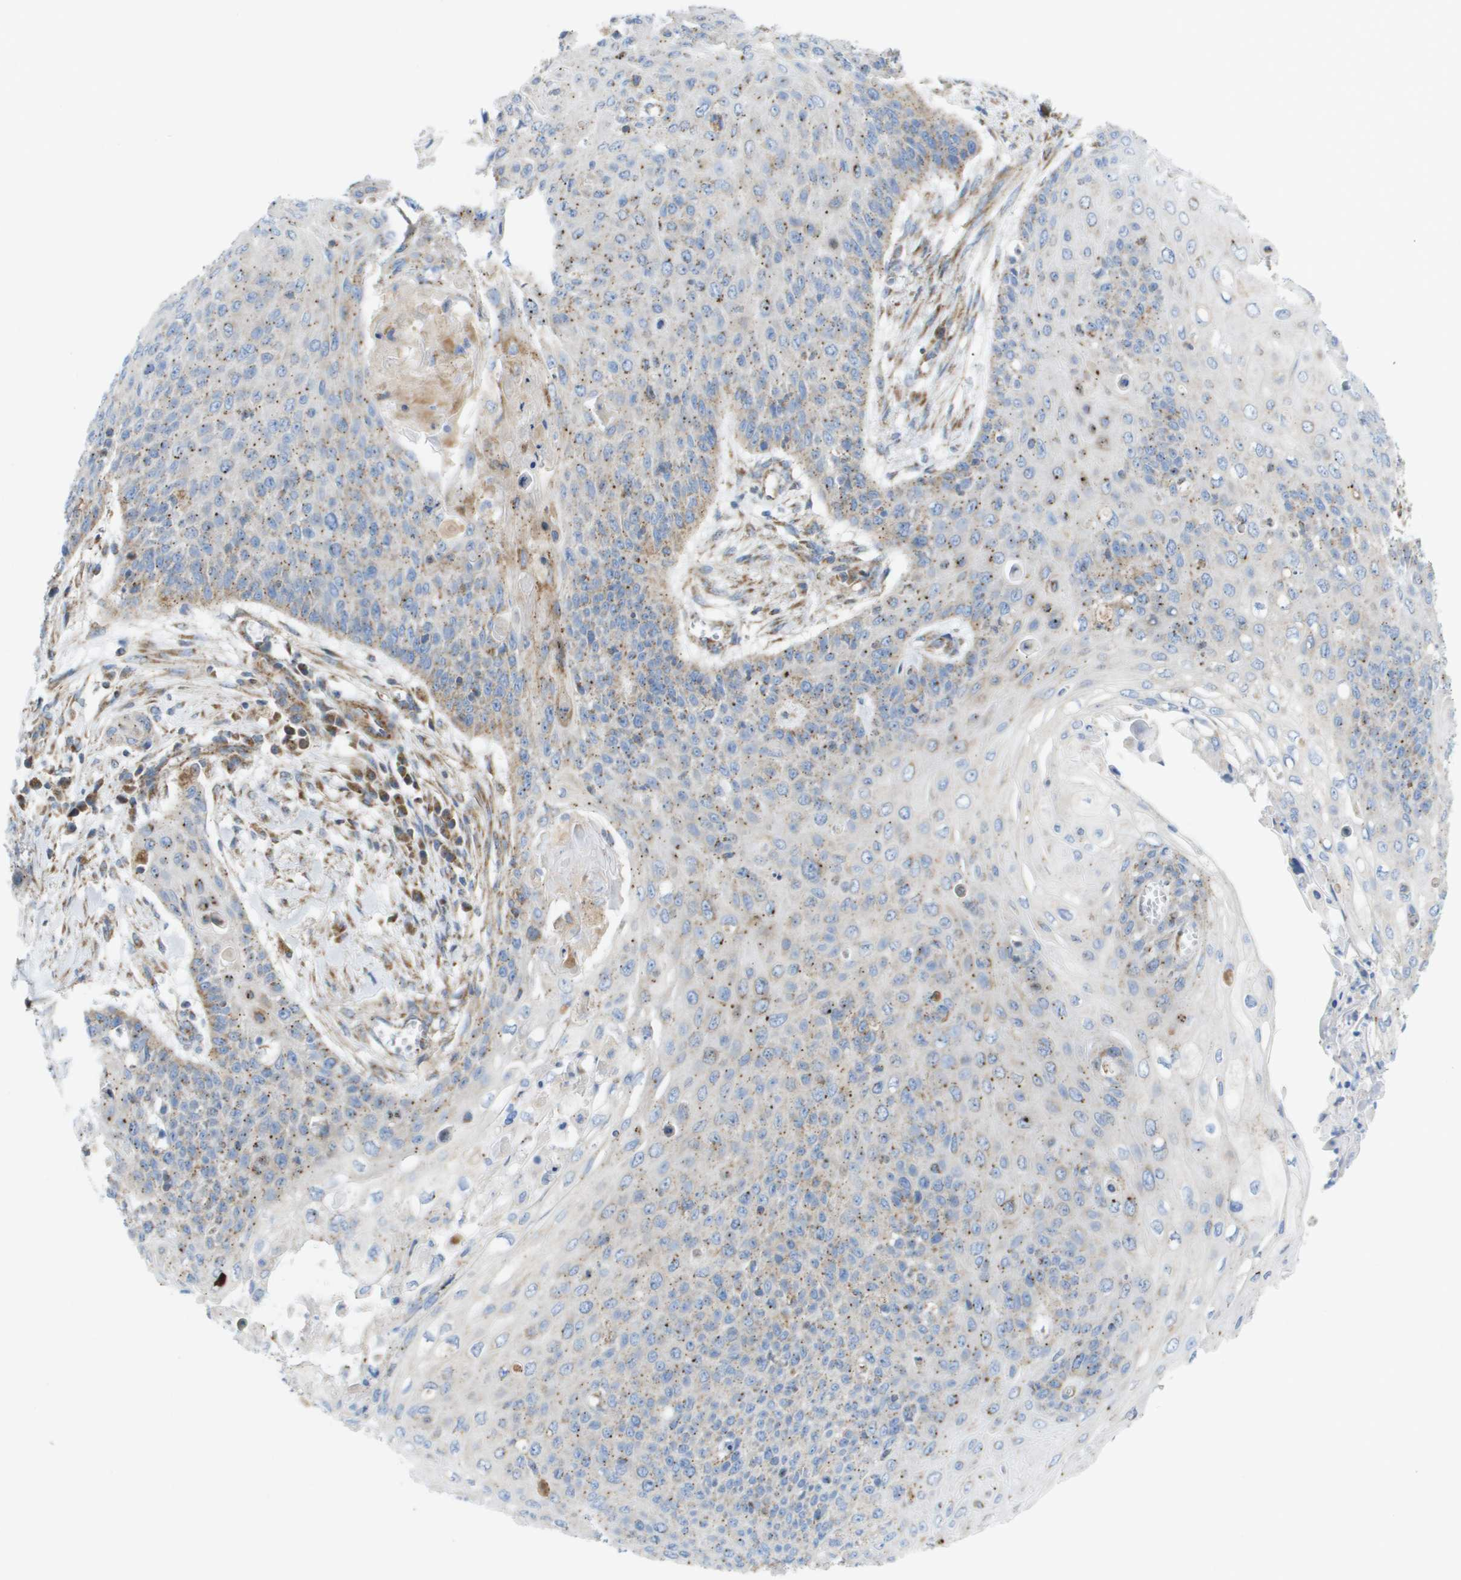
{"staining": {"intensity": "weak", "quantity": ">75%", "location": "cytoplasmic/membranous"}, "tissue": "cervical cancer", "cell_type": "Tumor cells", "image_type": "cancer", "snomed": [{"axis": "morphology", "description": "Squamous cell carcinoma, NOS"}, {"axis": "topography", "description": "Cervix"}], "caption": "Approximately >75% of tumor cells in human cervical cancer (squamous cell carcinoma) exhibit weak cytoplasmic/membranous protein positivity as visualized by brown immunohistochemical staining.", "gene": "FIS1", "patient": {"sex": "female", "age": 39}}